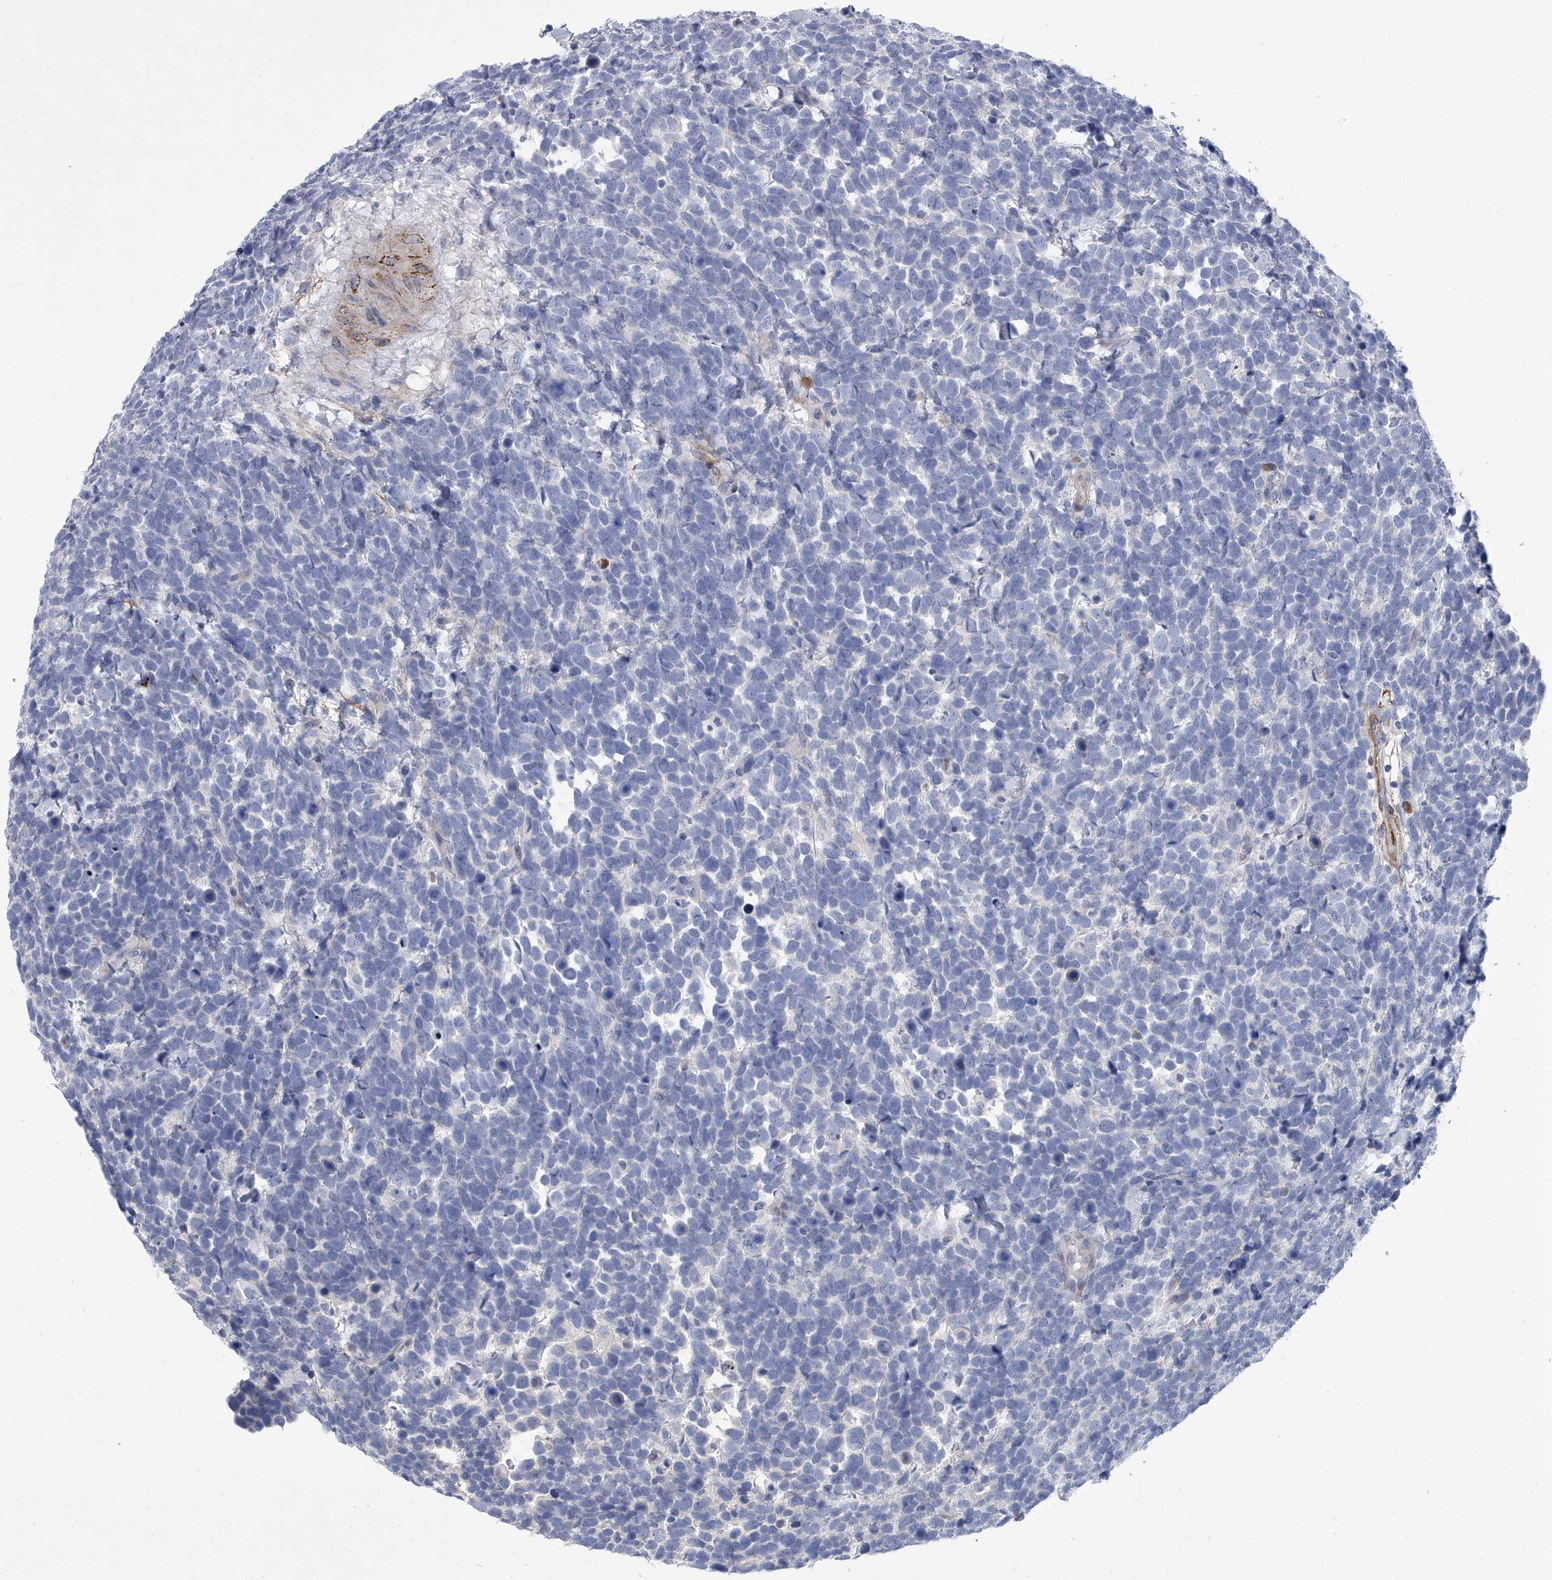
{"staining": {"intensity": "negative", "quantity": "none", "location": "none"}, "tissue": "urothelial cancer", "cell_type": "Tumor cells", "image_type": "cancer", "snomed": [{"axis": "morphology", "description": "Urothelial carcinoma, High grade"}, {"axis": "topography", "description": "Urinary bladder"}], "caption": "Immunohistochemistry (IHC) of high-grade urothelial carcinoma exhibits no positivity in tumor cells.", "gene": "ALG14", "patient": {"sex": "female", "age": 82}}